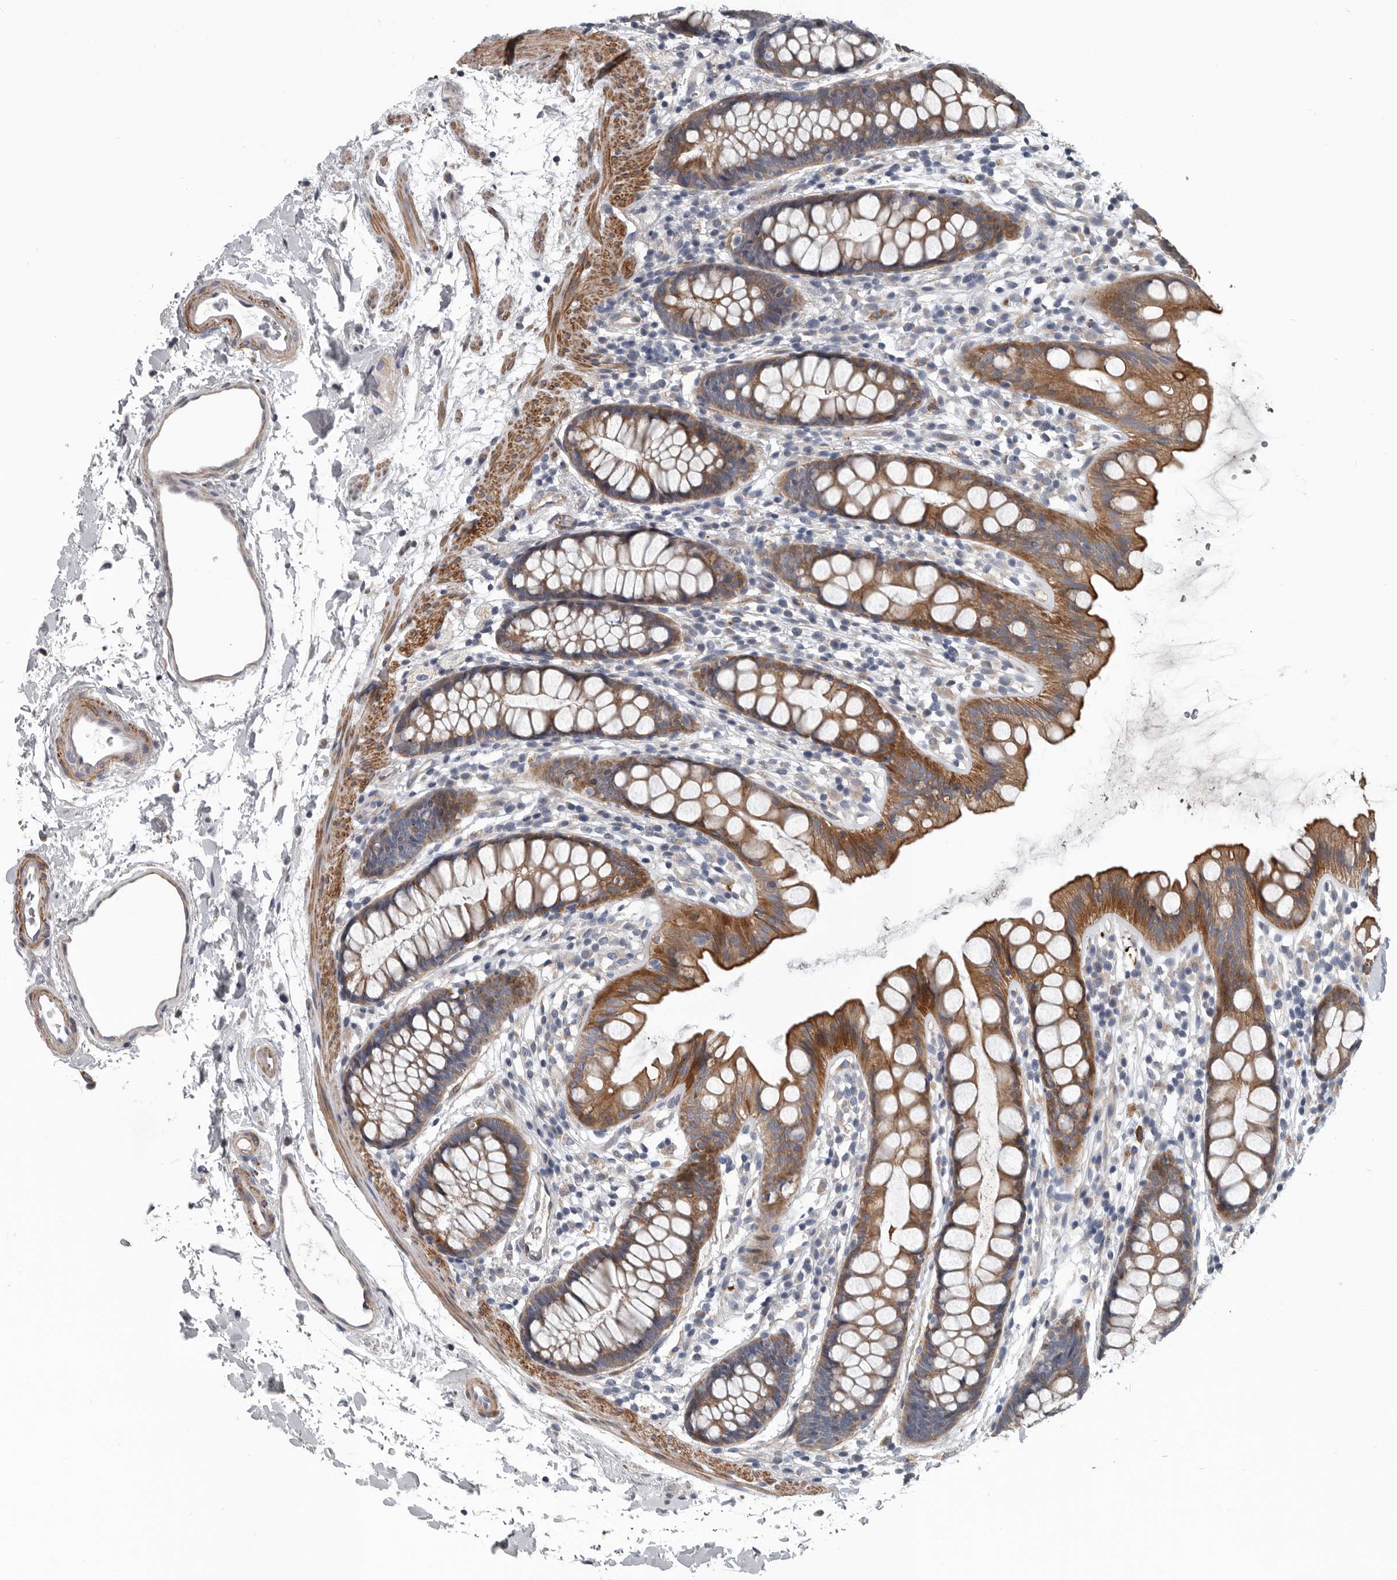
{"staining": {"intensity": "moderate", "quantity": ">75%", "location": "cytoplasmic/membranous"}, "tissue": "rectum", "cell_type": "Glandular cells", "image_type": "normal", "snomed": [{"axis": "morphology", "description": "Normal tissue, NOS"}, {"axis": "topography", "description": "Rectum"}], "caption": "Protein staining of normal rectum shows moderate cytoplasmic/membranous expression in approximately >75% of glandular cells. The protein is stained brown, and the nuclei are stained in blue (DAB (3,3'-diaminobenzidine) IHC with brightfield microscopy, high magnification).", "gene": "DPY19L4", "patient": {"sex": "female", "age": 65}}